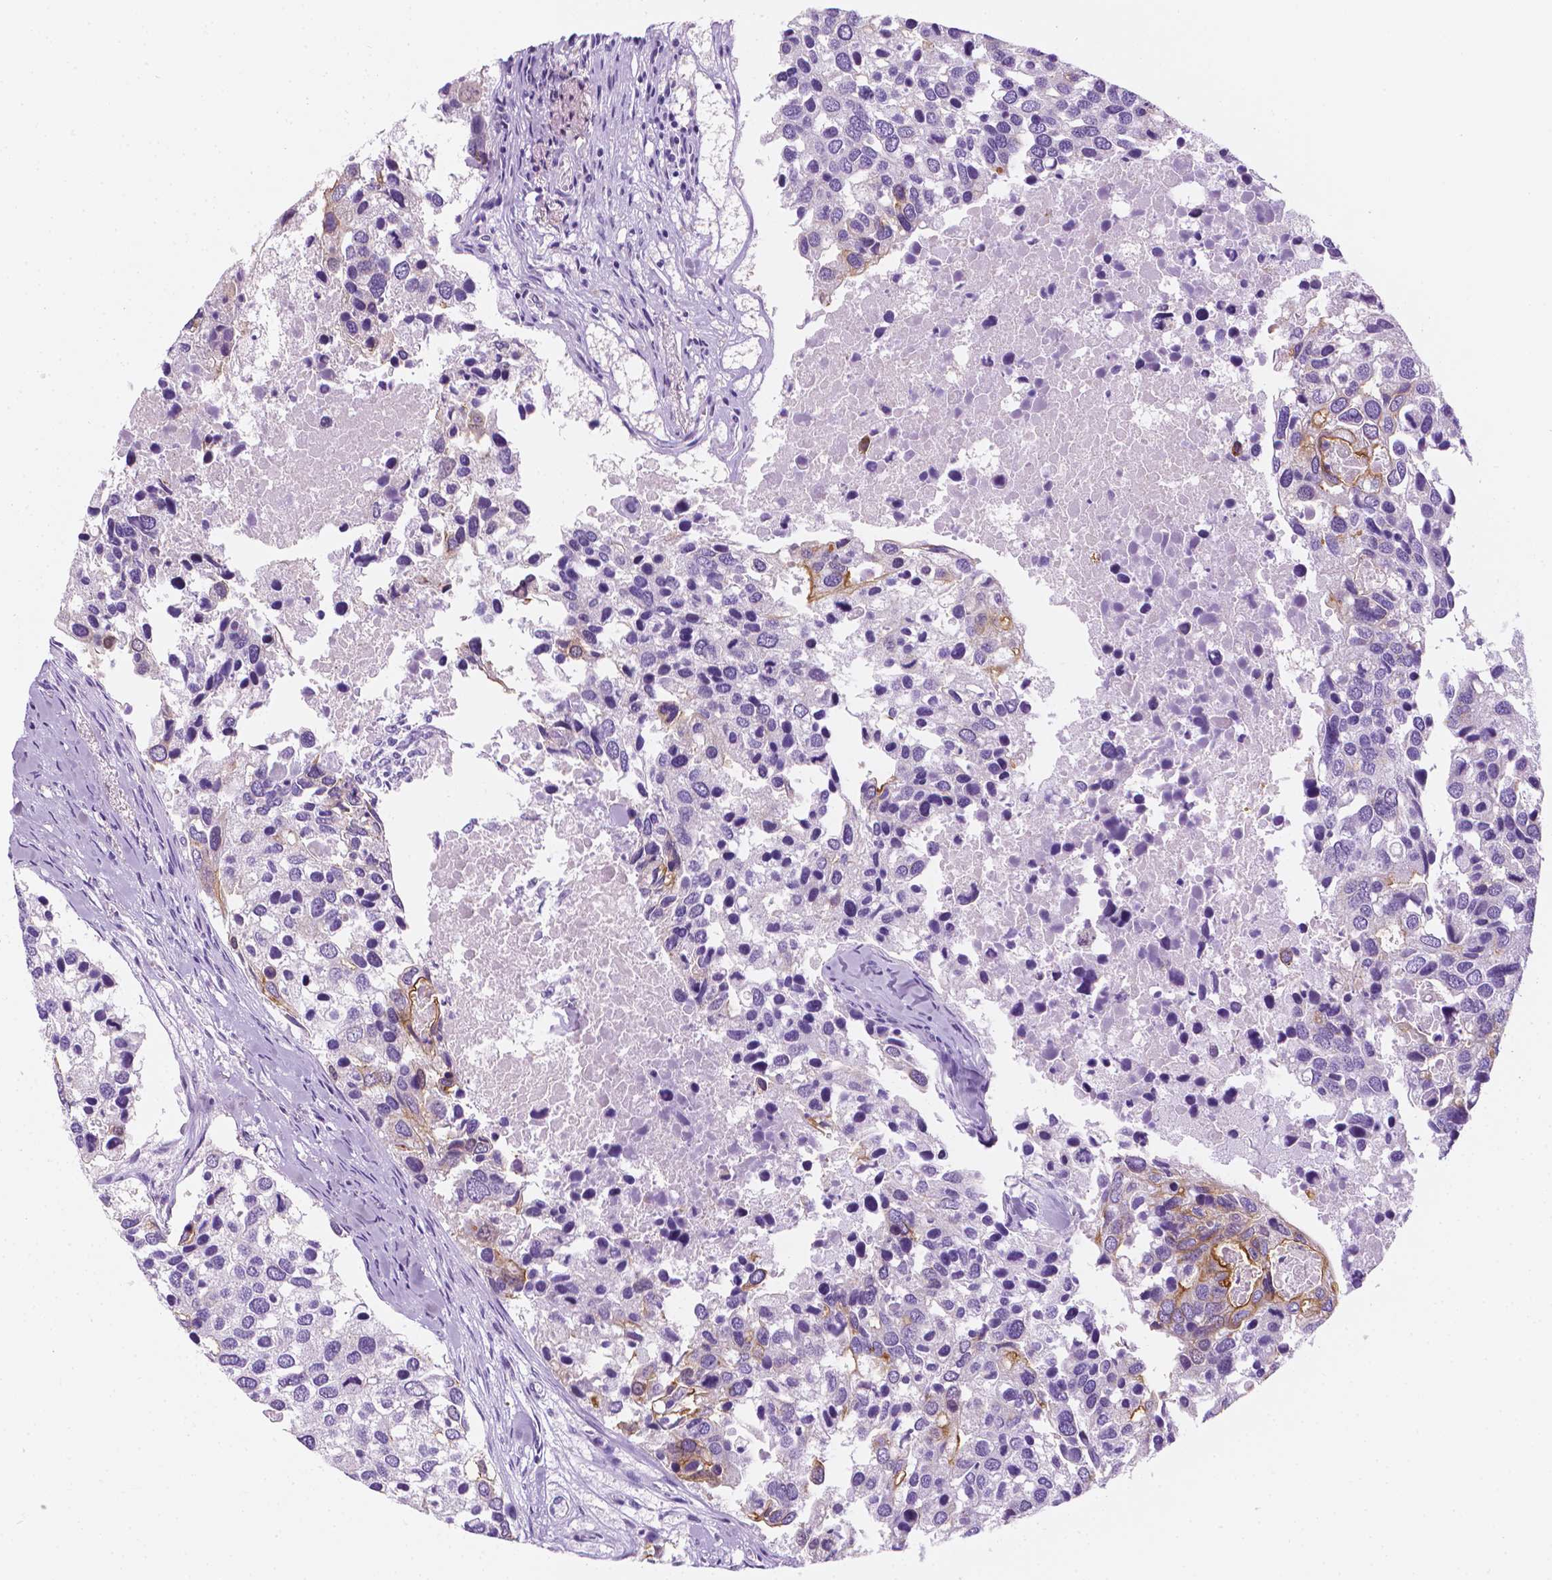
{"staining": {"intensity": "weak", "quantity": "<25%", "location": "cytoplasmic/membranous"}, "tissue": "breast cancer", "cell_type": "Tumor cells", "image_type": "cancer", "snomed": [{"axis": "morphology", "description": "Duct carcinoma"}, {"axis": "topography", "description": "Breast"}], "caption": "Tumor cells are negative for brown protein staining in intraductal carcinoma (breast). (Stains: DAB IHC with hematoxylin counter stain, Microscopy: brightfield microscopy at high magnification).", "gene": "PPL", "patient": {"sex": "female", "age": 83}}